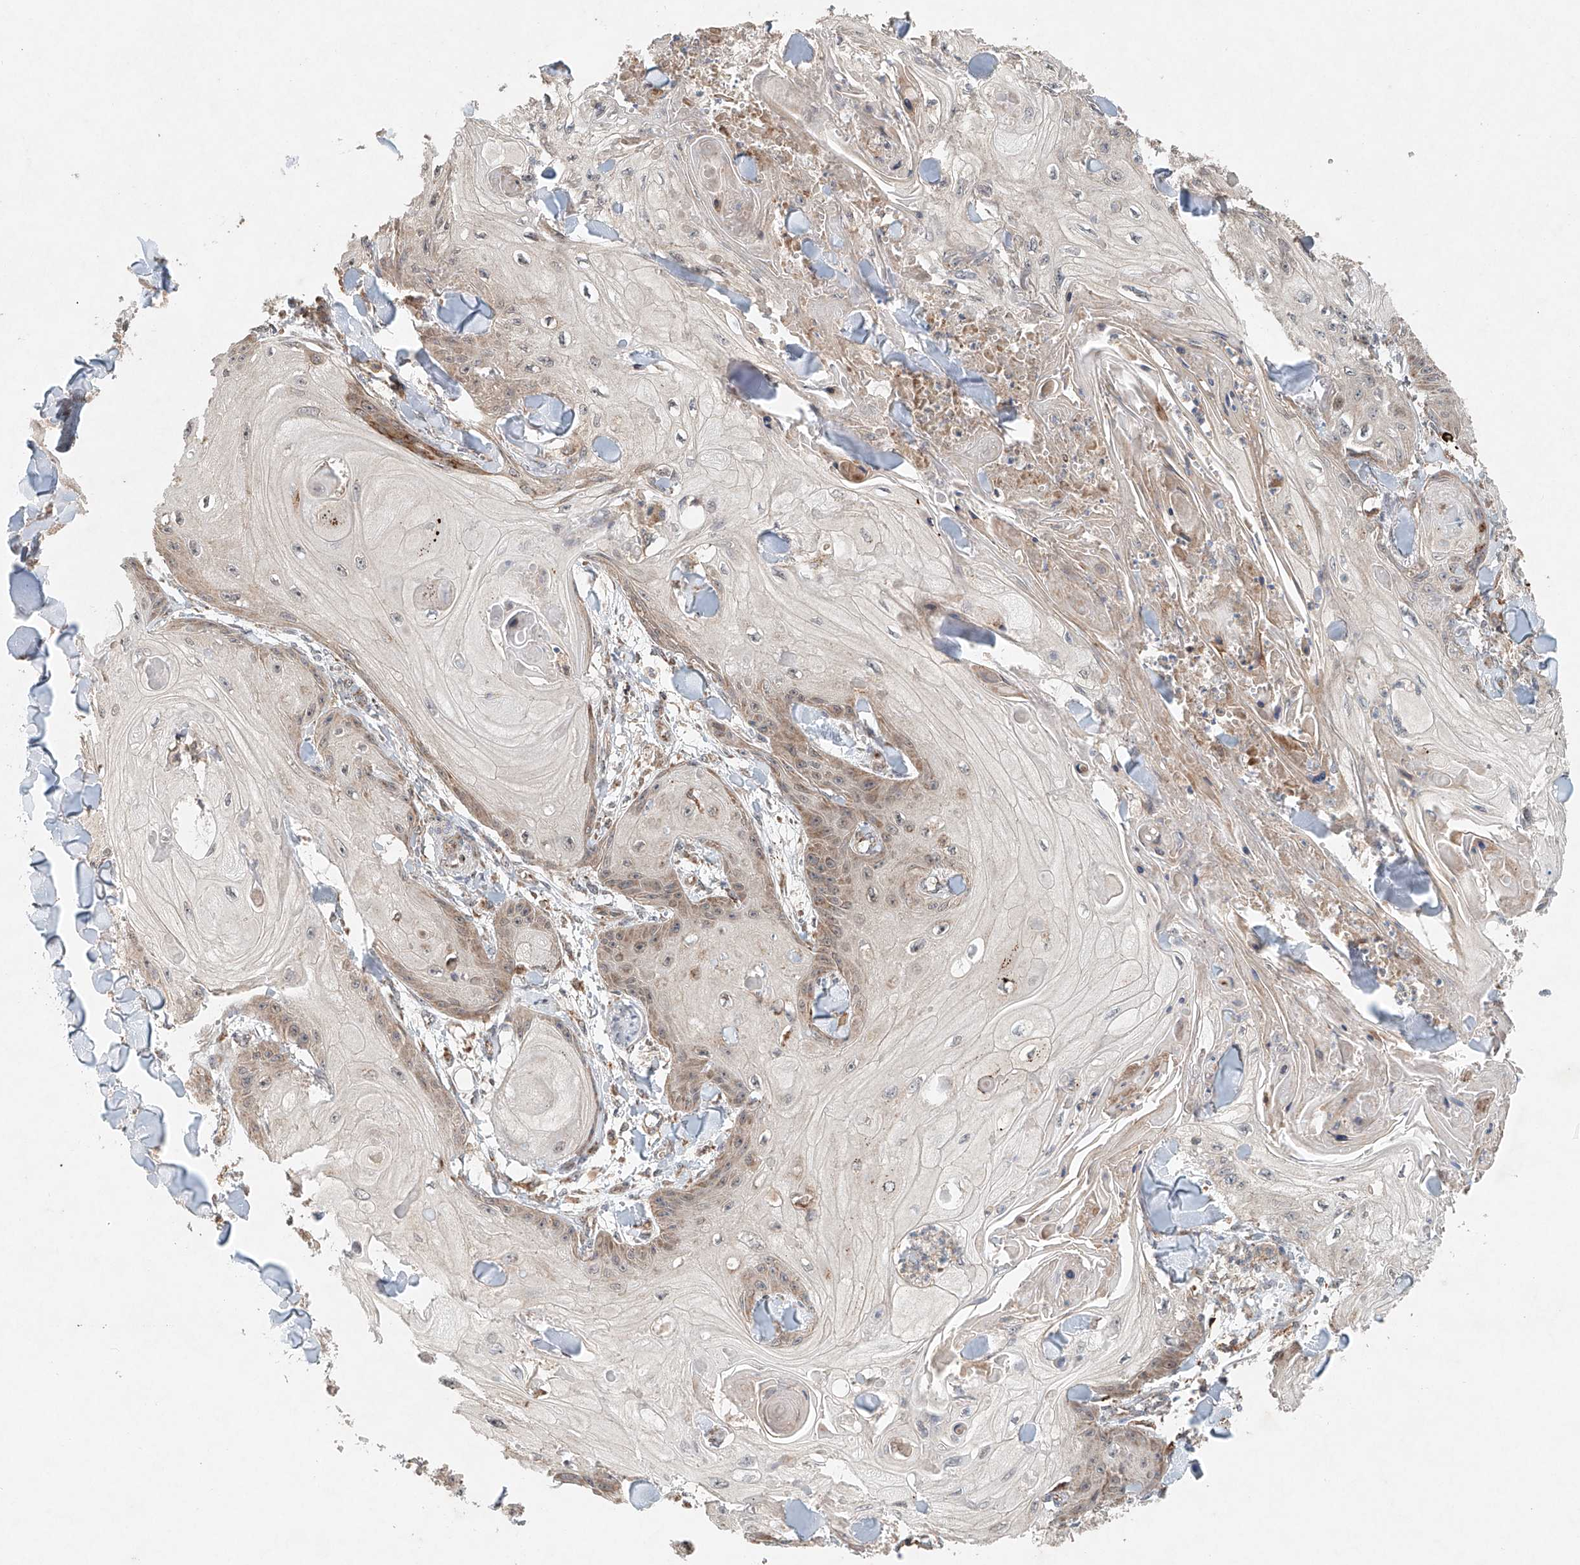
{"staining": {"intensity": "weak", "quantity": "<25%", "location": "cytoplasmic/membranous"}, "tissue": "skin cancer", "cell_type": "Tumor cells", "image_type": "cancer", "snomed": [{"axis": "morphology", "description": "Squamous cell carcinoma, NOS"}, {"axis": "topography", "description": "Skin"}], "caption": "A histopathology image of human skin cancer (squamous cell carcinoma) is negative for staining in tumor cells. (DAB (3,3'-diaminobenzidine) immunohistochemistry (IHC) visualized using brightfield microscopy, high magnification).", "gene": "DCAF11", "patient": {"sex": "male", "age": 74}}